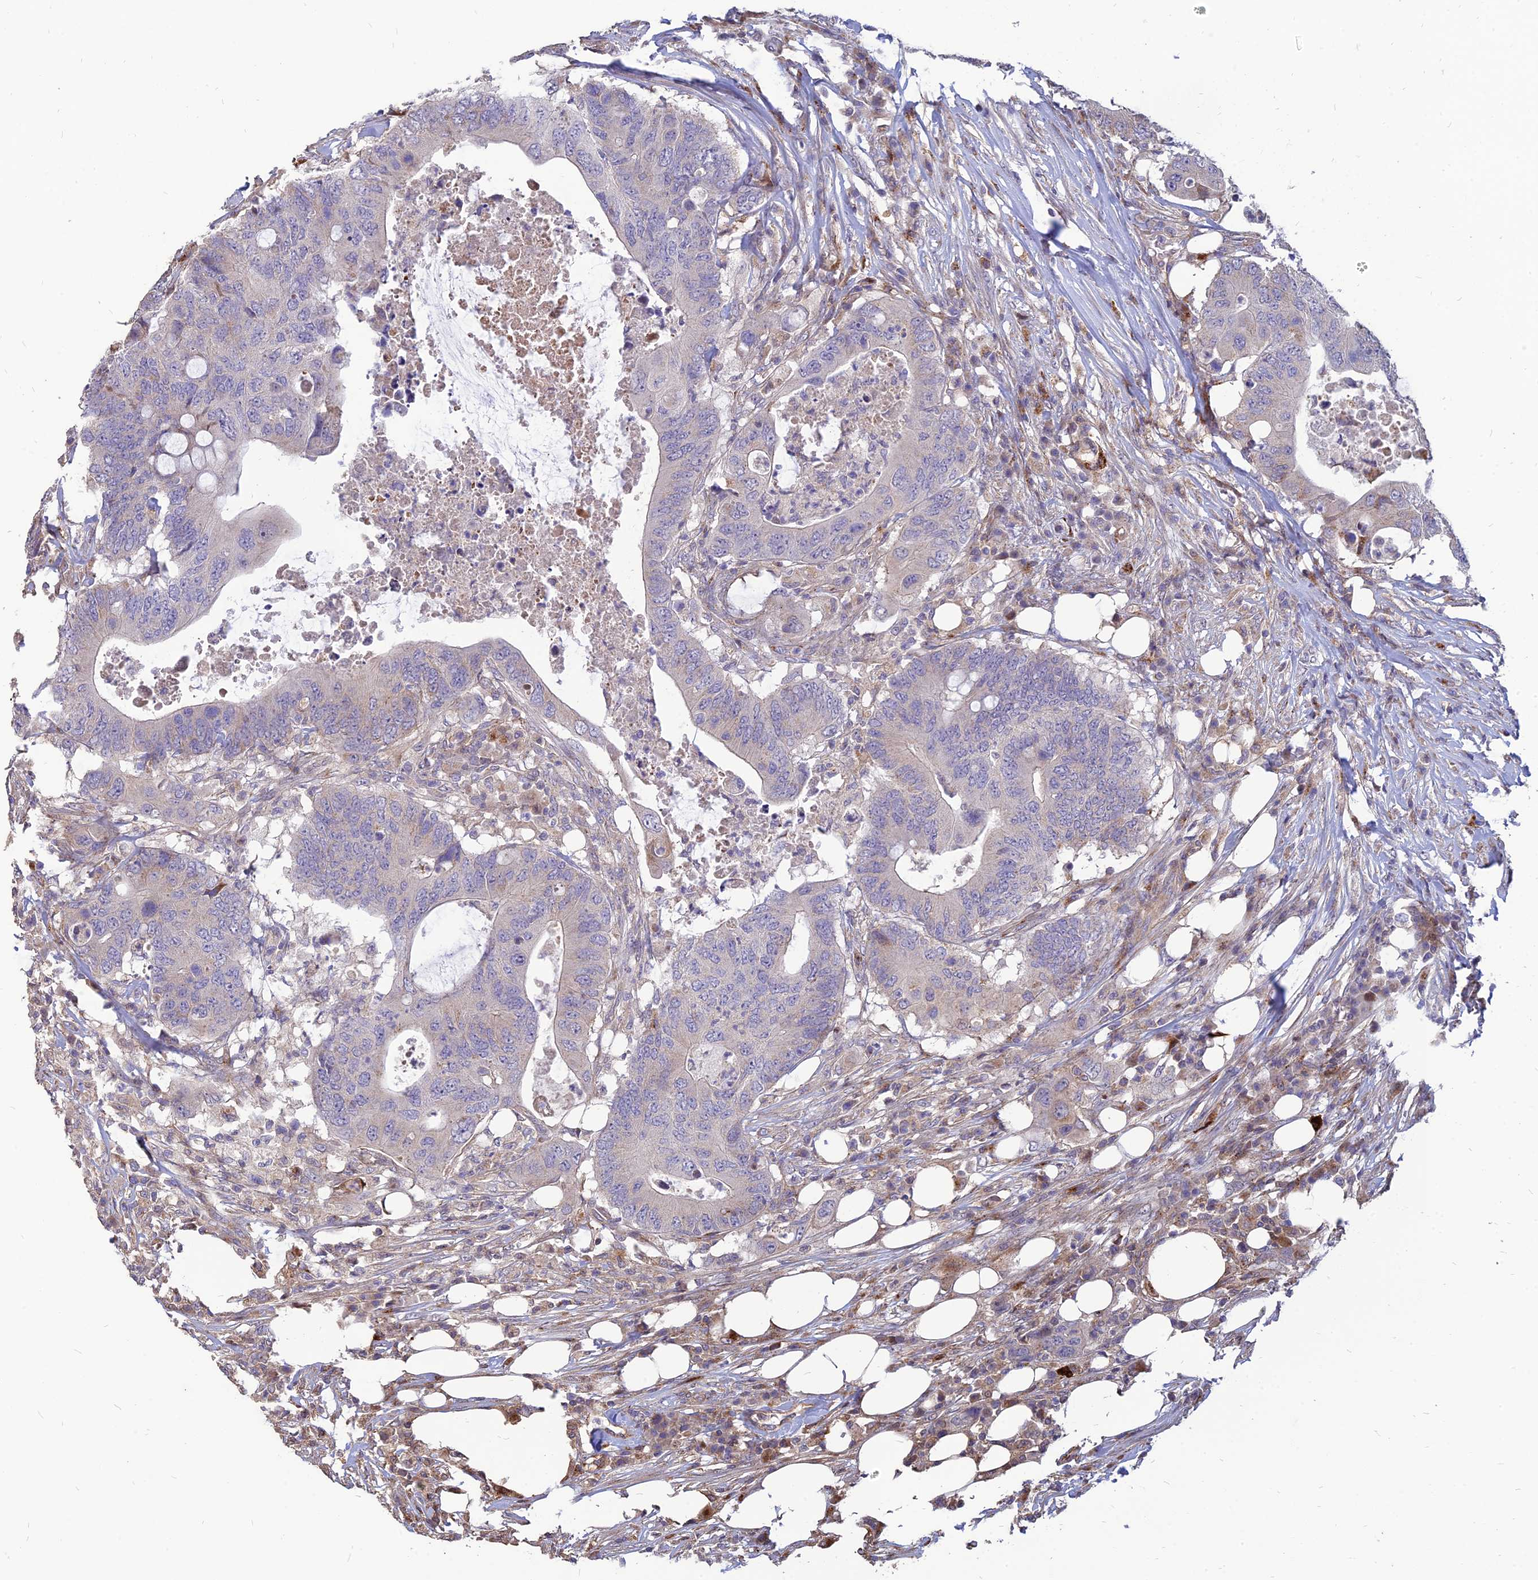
{"staining": {"intensity": "negative", "quantity": "none", "location": "none"}, "tissue": "colorectal cancer", "cell_type": "Tumor cells", "image_type": "cancer", "snomed": [{"axis": "morphology", "description": "Adenocarcinoma, NOS"}, {"axis": "topography", "description": "Colon"}], "caption": "This photomicrograph is of colorectal adenocarcinoma stained with immunohistochemistry to label a protein in brown with the nuclei are counter-stained blue. There is no positivity in tumor cells.", "gene": "ST3GAL6", "patient": {"sex": "male", "age": 71}}